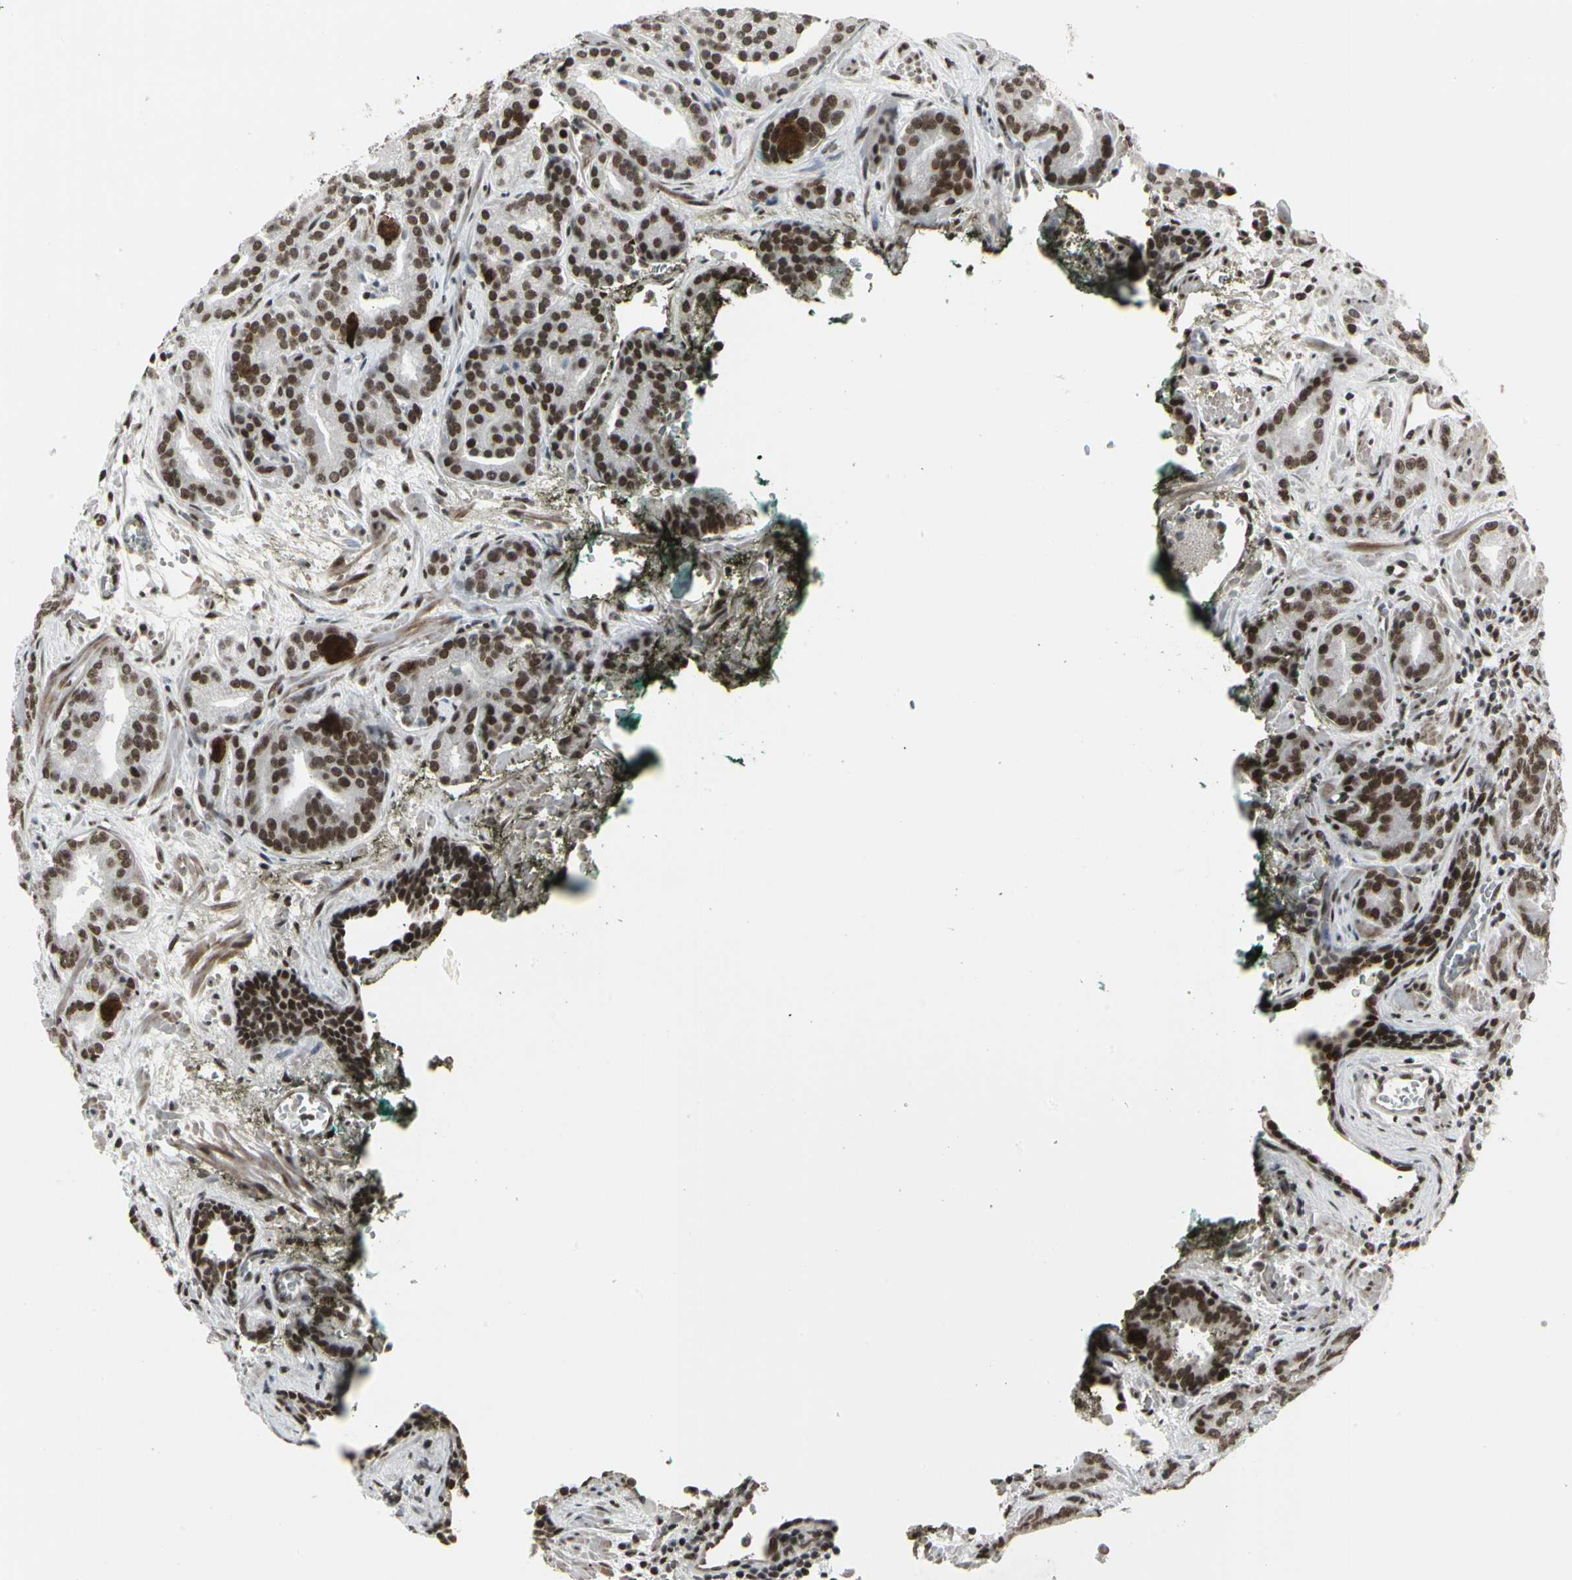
{"staining": {"intensity": "strong", "quantity": ">75%", "location": "nuclear"}, "tissue": "prostate cancer", "cell_type": "Tumor cells", "image_type": "cancer", "snomed": [{"axis": "morphology", "description": "Adenocarcinoma, Low grade"}, {"axis": "topography", "description": "Prostate"}], "caption": "Brown immunohistochemical staining in prostate adenocarcinoma (low-grade) shows strong nuclear staining in about >75% of tumor cells. The staining was performed using DAB (3,3'-diaminobenzidine) to visualize the protein expression in brown, while the nuclei were stained in blue with hematoxylin (Magnification: 20x).", "gene": "HMG20A", "patient": {"sex": "male", "age": 63}}